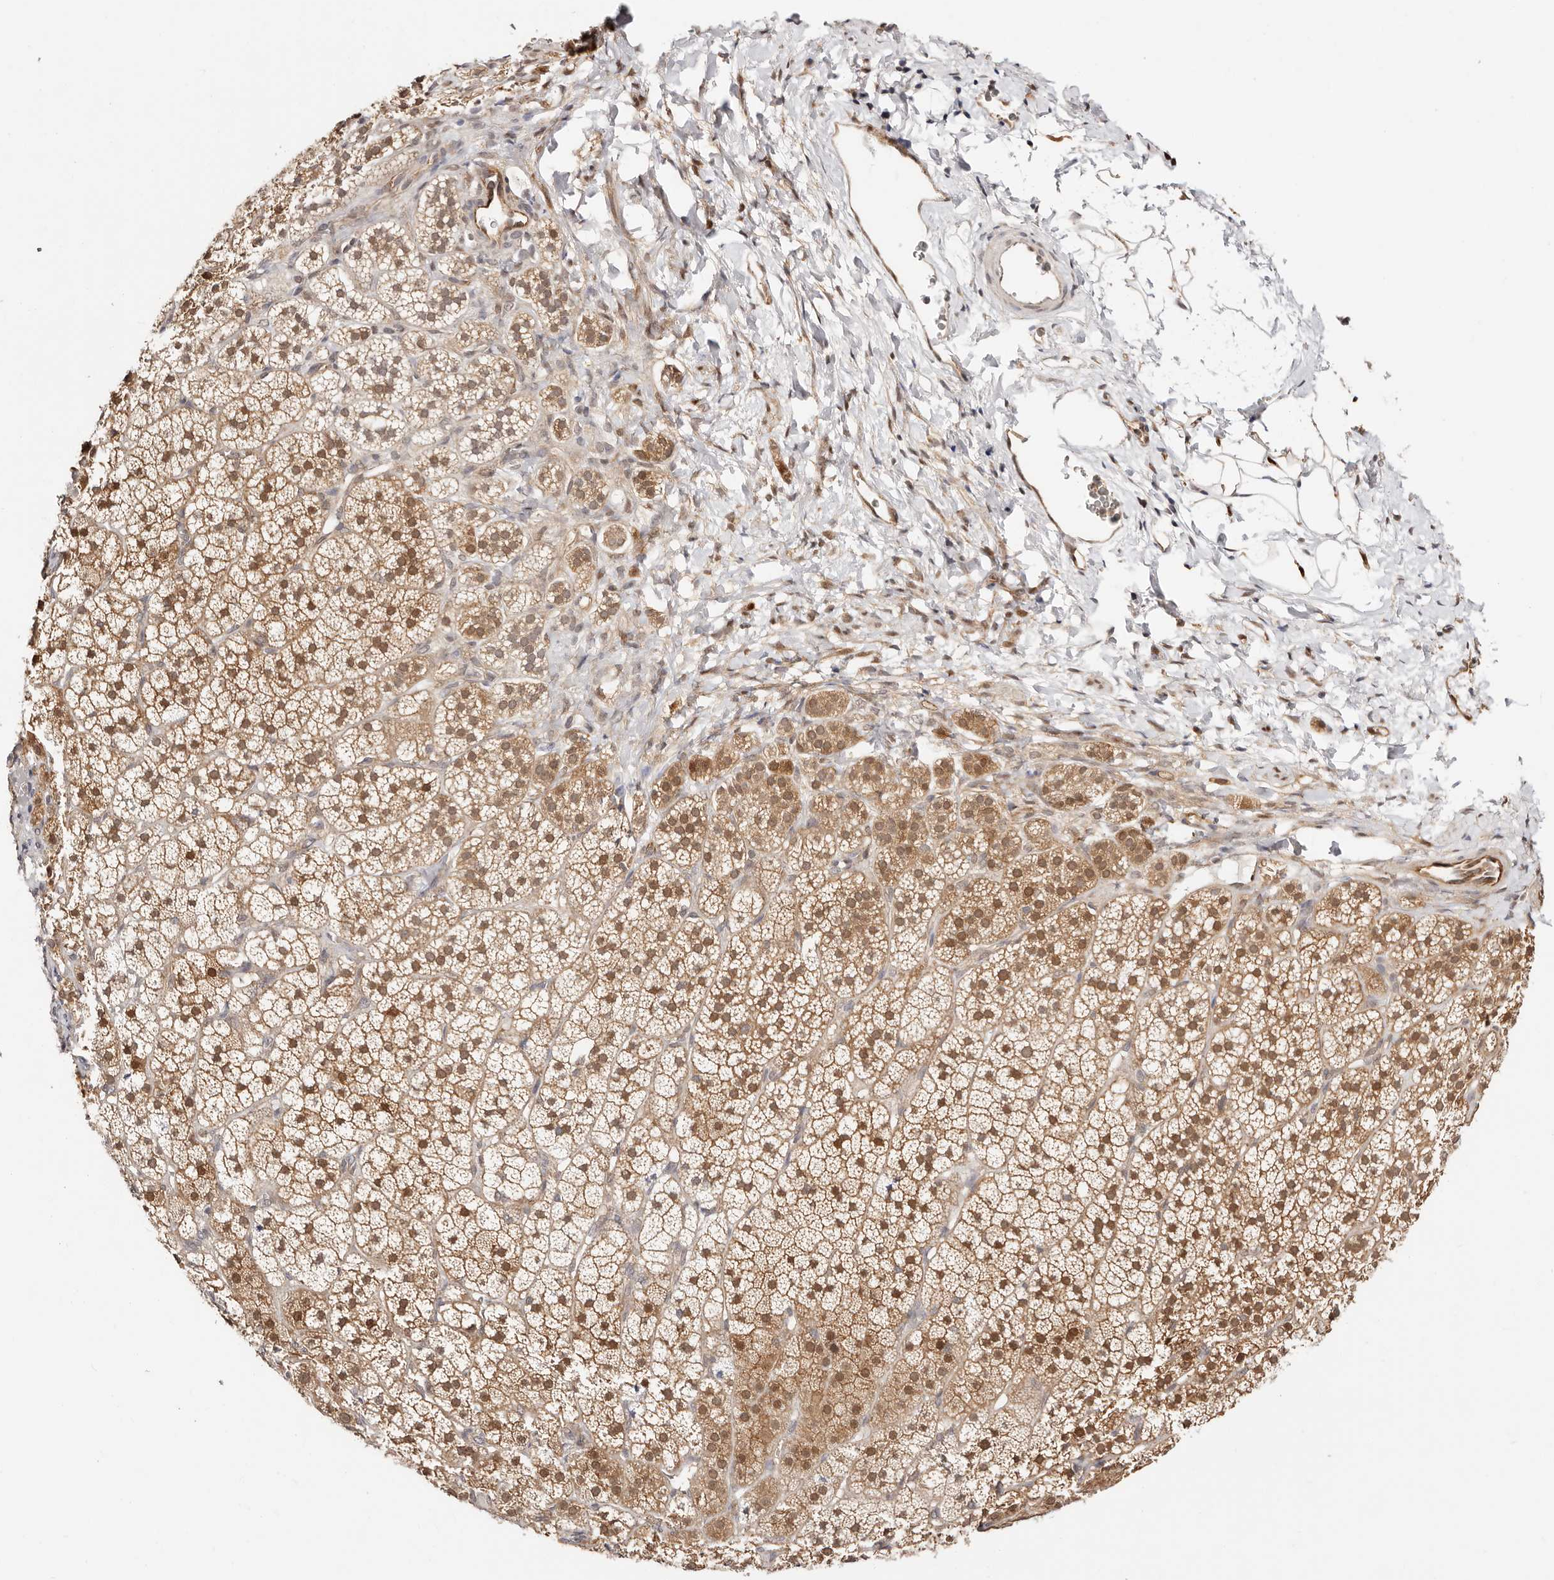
{"staining": {"intensity": "moderate", "quantity": "25%-75%", "location": "cytoplasmic/membranous,nuclear"}, "tissue": "adrenal gland", "cell_type": "Glandular cells", "image_type": "normal", "snomed": [{"axis": "morphology", "description": "Normal tissue, NOS"}, {"axis": "topography", "description": "Adrenal gland"}], "caption": "Immunohistochemistry (IHC) of benign adrenal gland shows medium levels of moderate cytoplasmic/membranous,nuclear staining in approximately 25%-75% of glandular cells. The staining was performed using DAB (3,3'-diaminobenzidine) to visualize the protein expression in brown, while the nuclei were stained in blue with hematoxylin (Magnification: 20x).", "gene": "STAT5A", "patient": {"sex": "female", "age": 44}}